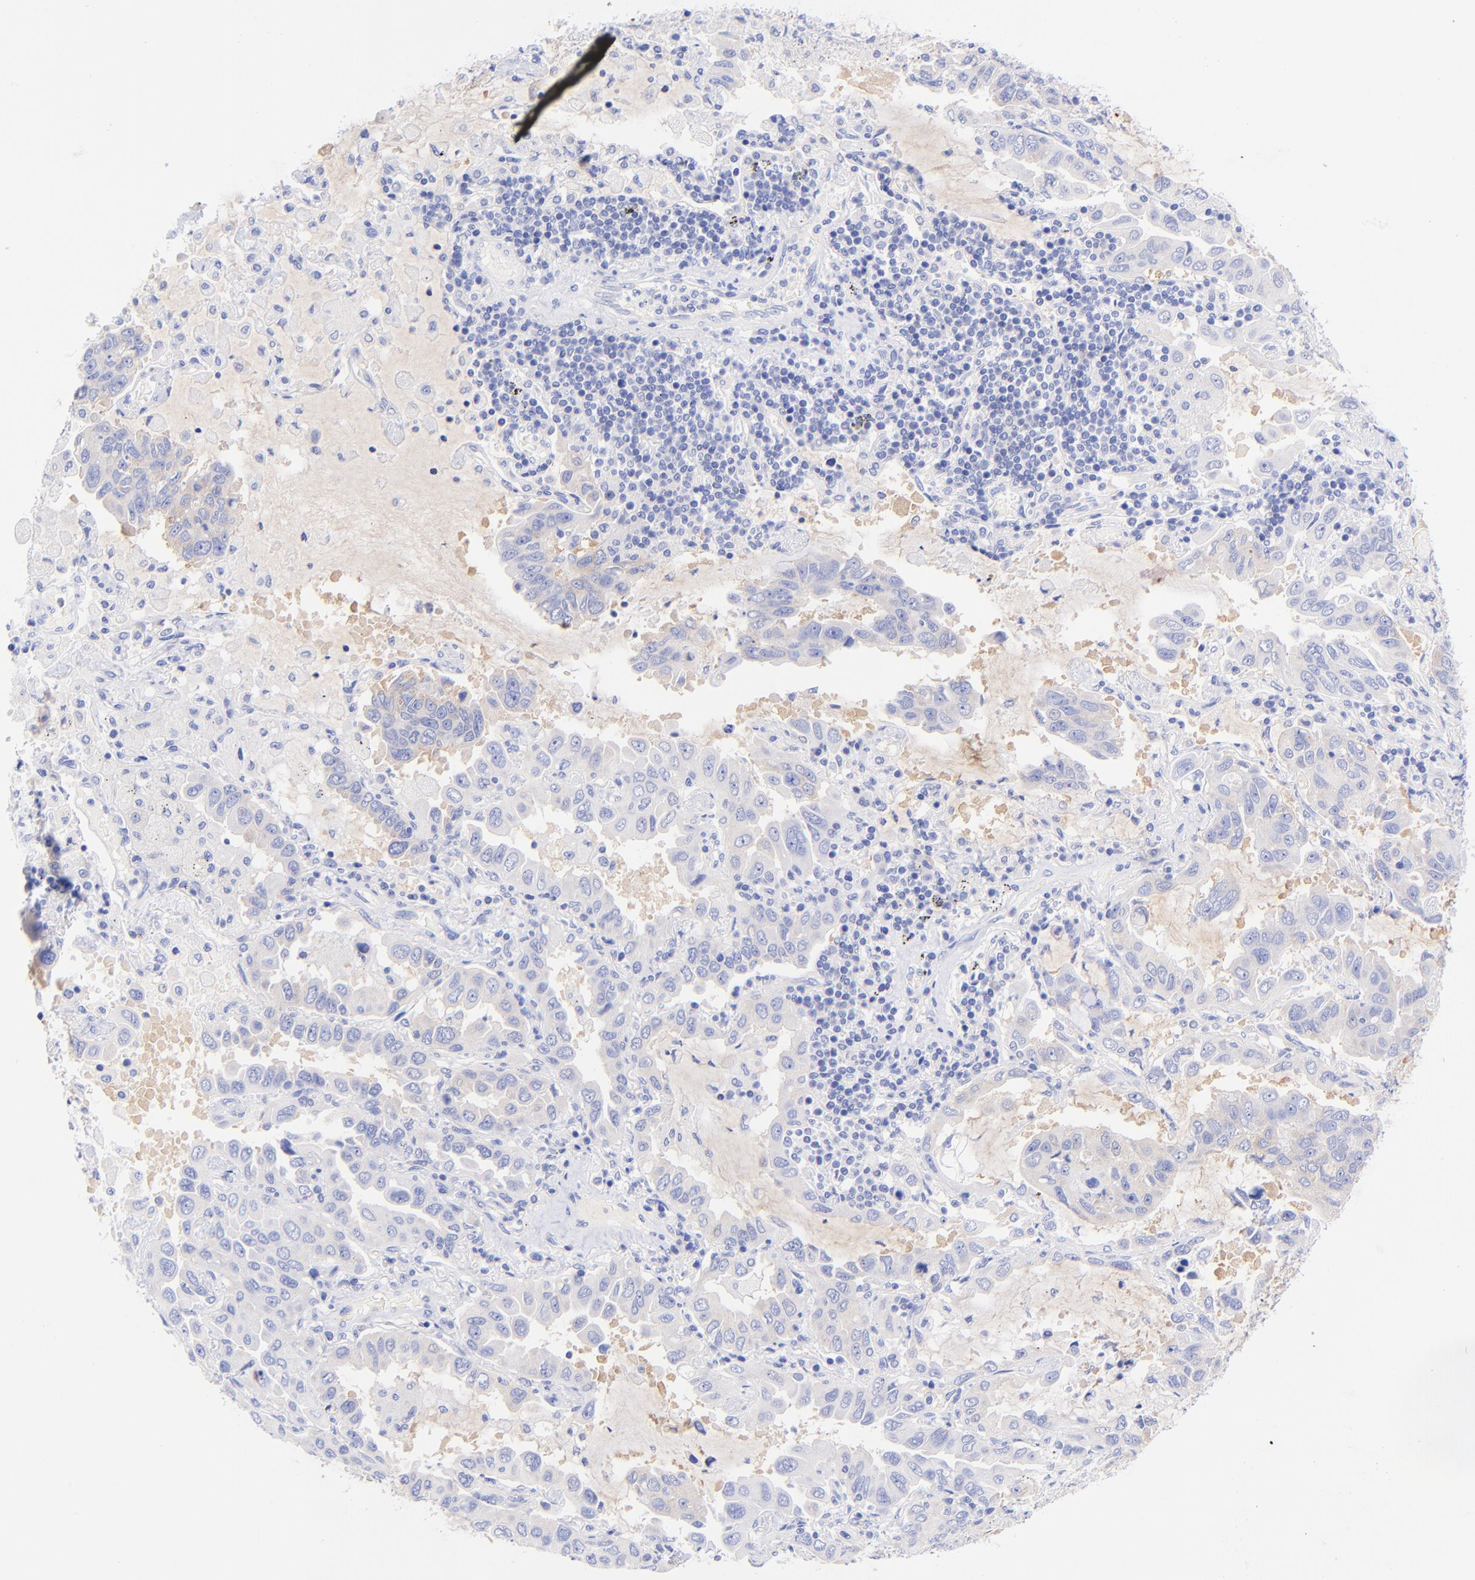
{"staining": {"intensity": "weak", "quantity": "25%-75%", "location": "cytoplasmic/membranous"}, "tissue": "lung cancer", "cell_type": "Tumor cells", "image_type": "cancer", "snomed": [{"axis": "morphology", "description": "Adenocarcinoma, NOS"}, {"axis": "topography", "description": "Lung"}], "caption": "High-power microscopy captured an immunohistochemistry (IHC) image of lung cancer, revealing weak cytoplasmic/membranous expression in about 25%-75% of tumor cells. (DAB (3,3'-diaminobenzidine) IHC, brown staining for protein, blue staining for nuclei).", "gene": "GPHN", "patient": {"sex": "male", "age": 64}}